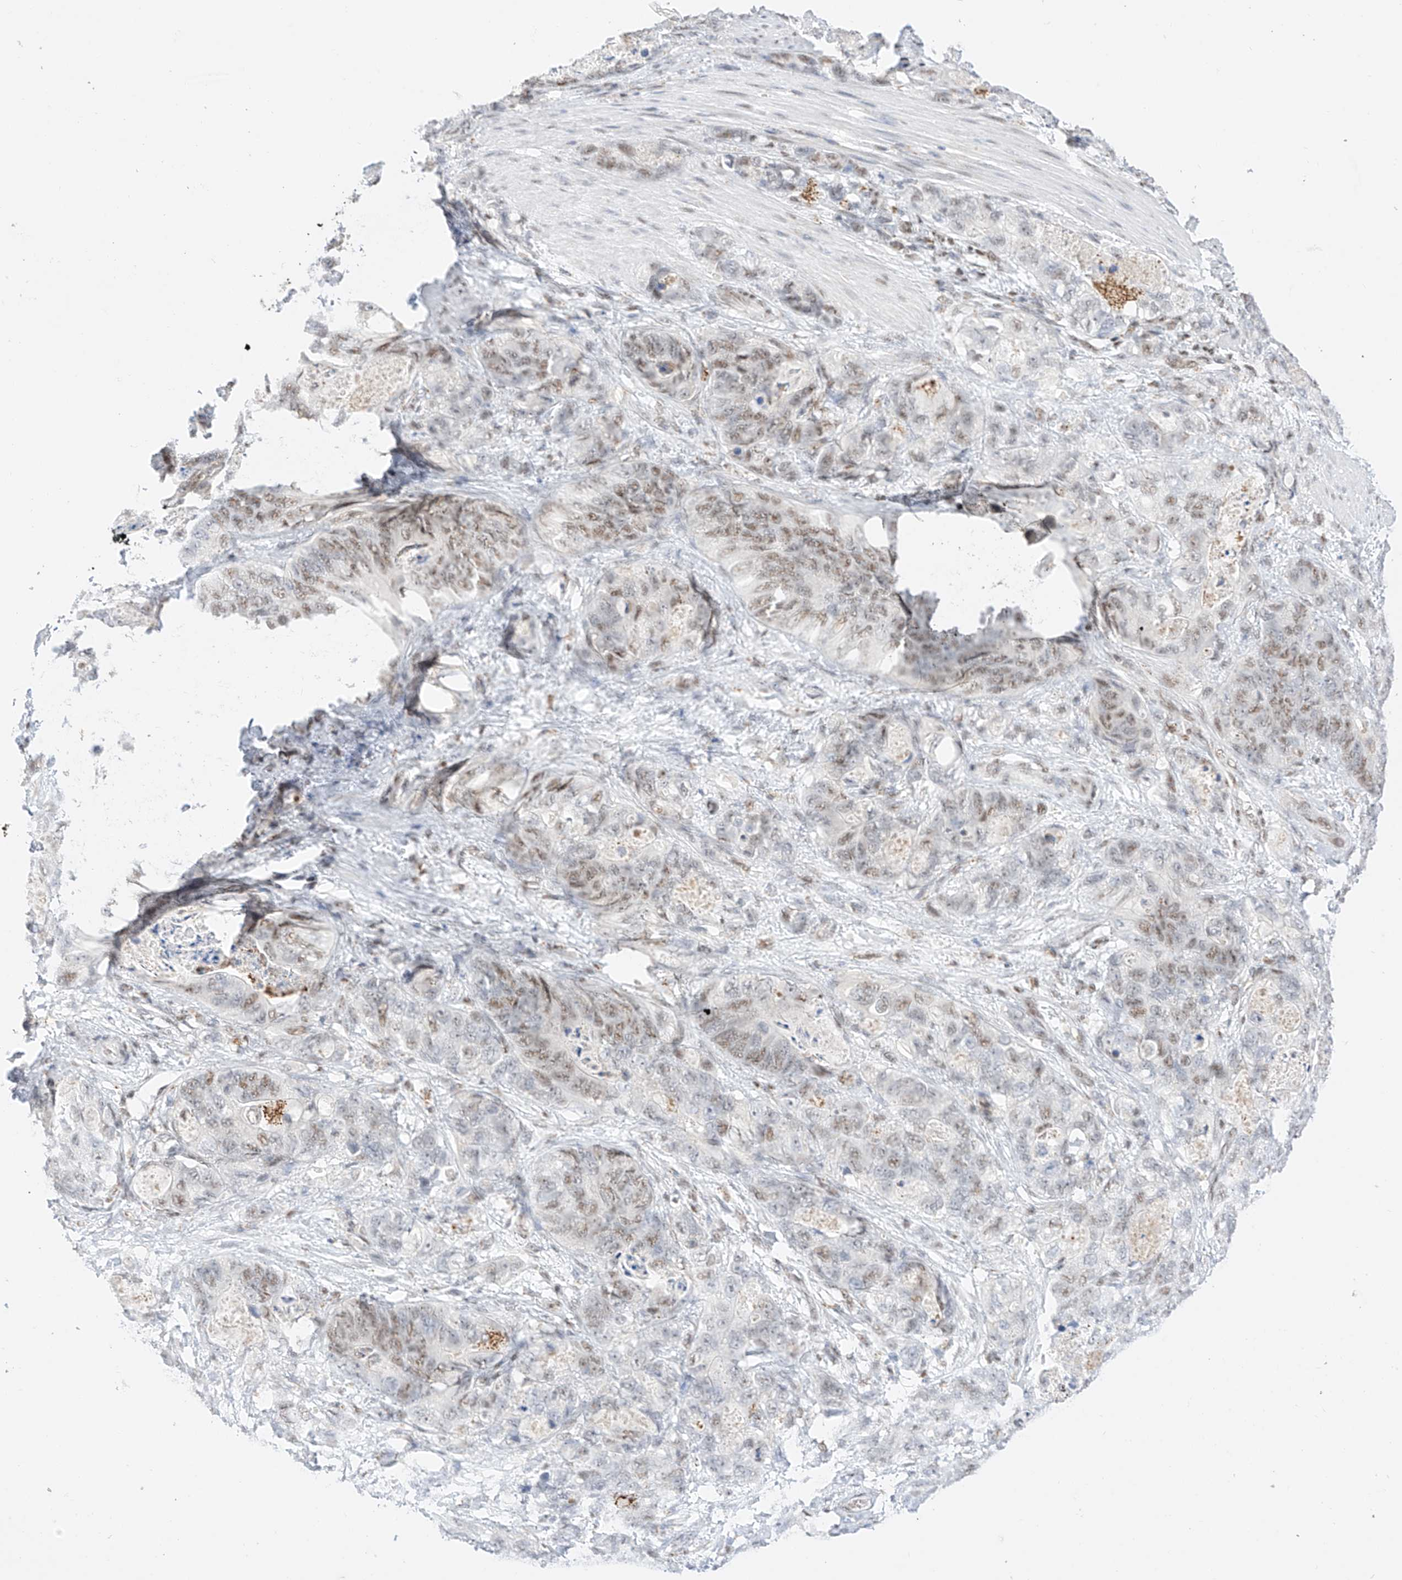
{"staining": {"intensity": "weak", "quantity": "25%-75%", "location": "nuclear"}, "tissue": "stomach cancer", "cell_type": "Tumor cells", "image_type": "cancer", "snomed": [{"axis": "morphology", "description": "Normal tissue, NOS"}, {"axis": "morphology", "description": "Adenocarcinoma, NOS"}, {"axis": "topography", "description": "Stomach"}], "caption": "An immunohistochemistry photomicrograph of neoplastic tissue is shown. Protein staining in brown labels weak nuclear positivity in stomach cancer within tumor cells. (brown staining indicates protein expression, while blue staining denotes nuclei).", "gene": "NRF1", "patient": {"sex": "female", "age": 89}}